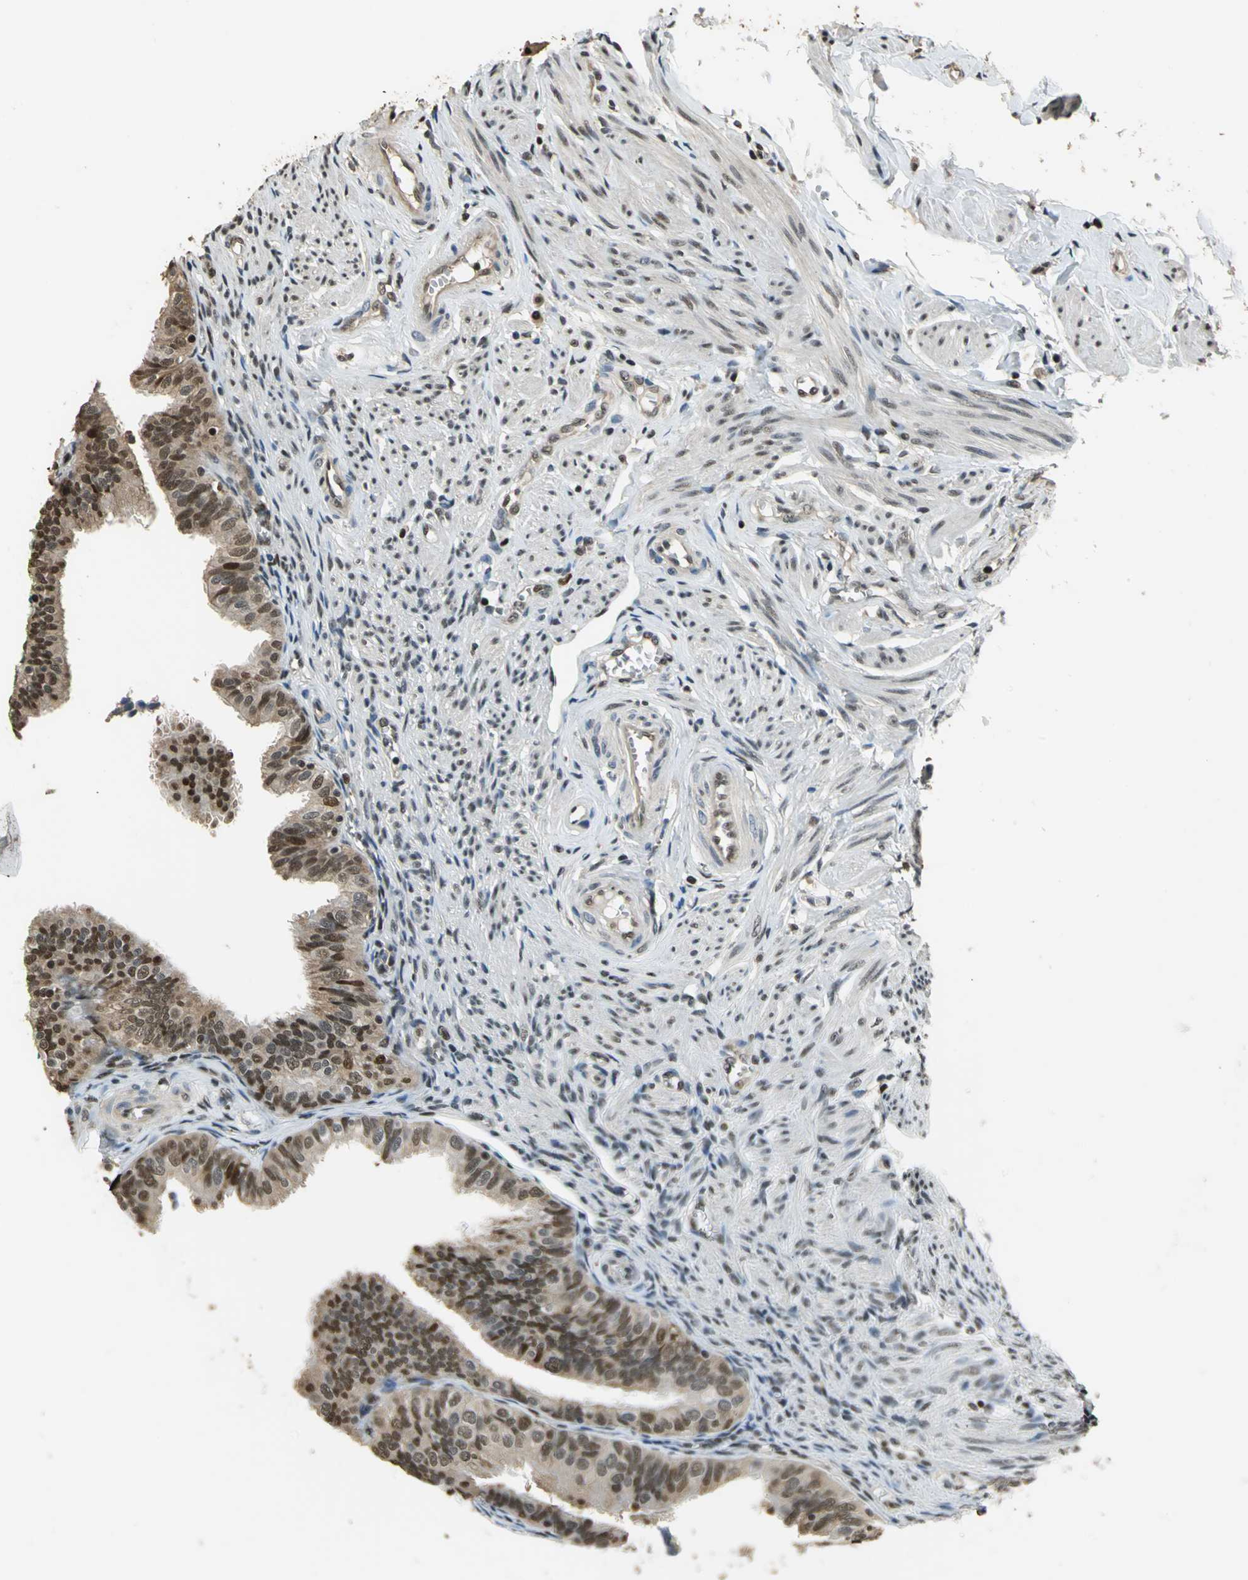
{"staining": {"intensity": "moderate", "quantity": ">75%", "location": "cytoplasmic/membranous,nuclear"}, "tissue": "fallopian tube", "cell_type": "Glandular cells", "image_type": "normal", "snomed": [{"axis": "morphology", "description": "Normal tissue, NOS"}, {"axis": "topography", "description": "Fallopian tube"}], "caption": "The image demonstrates immunohistochemical staining of normal fallopian tube. There is moderate cytoplasmic/membranous,nuclear positivity is present in about >75% of glandular cells.", "gene": "MIS18BP1", "patient": {"sex": "female", "age": 46}}